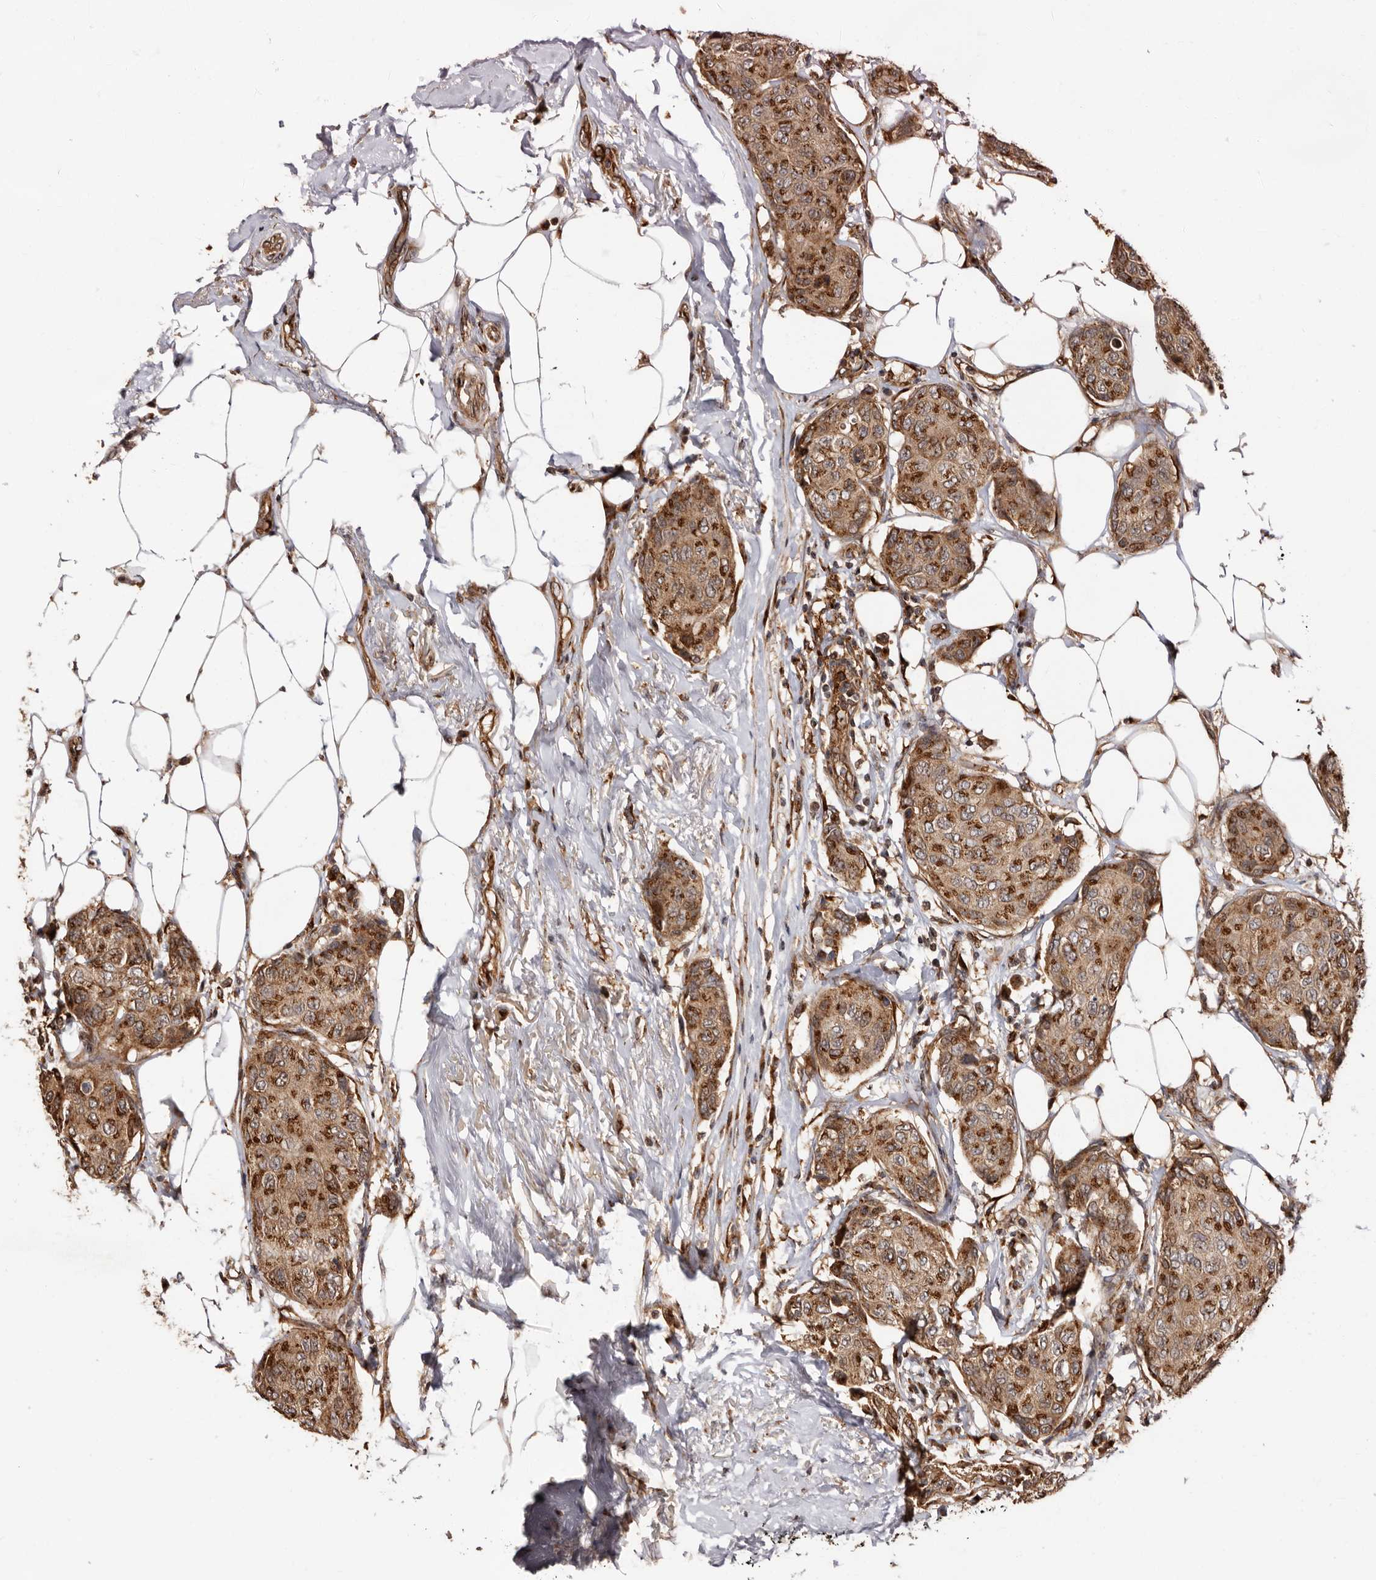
{"staining": {"intensity": "strong", "quantity": ">75%", "location": "cytoplasmic/membranous"}, "tissue": "breast cancer", "cell_type": "Tumor cells", "image_type": "cancer", "snomed": [{"axis": "morphology", "description": "Duct carcinoma"}, {"axis": "topography", "description": "Breast"}], "caption": "A histopathology image showing strong cytoplasmic/membranous positivity in about >75% of tumor cells in infiltrating ductal carcinoma (breast), as visualized by brown immunohistochemical staining.", "gene": "GPR27", "patient": {"sex": "female", "age": 80}}